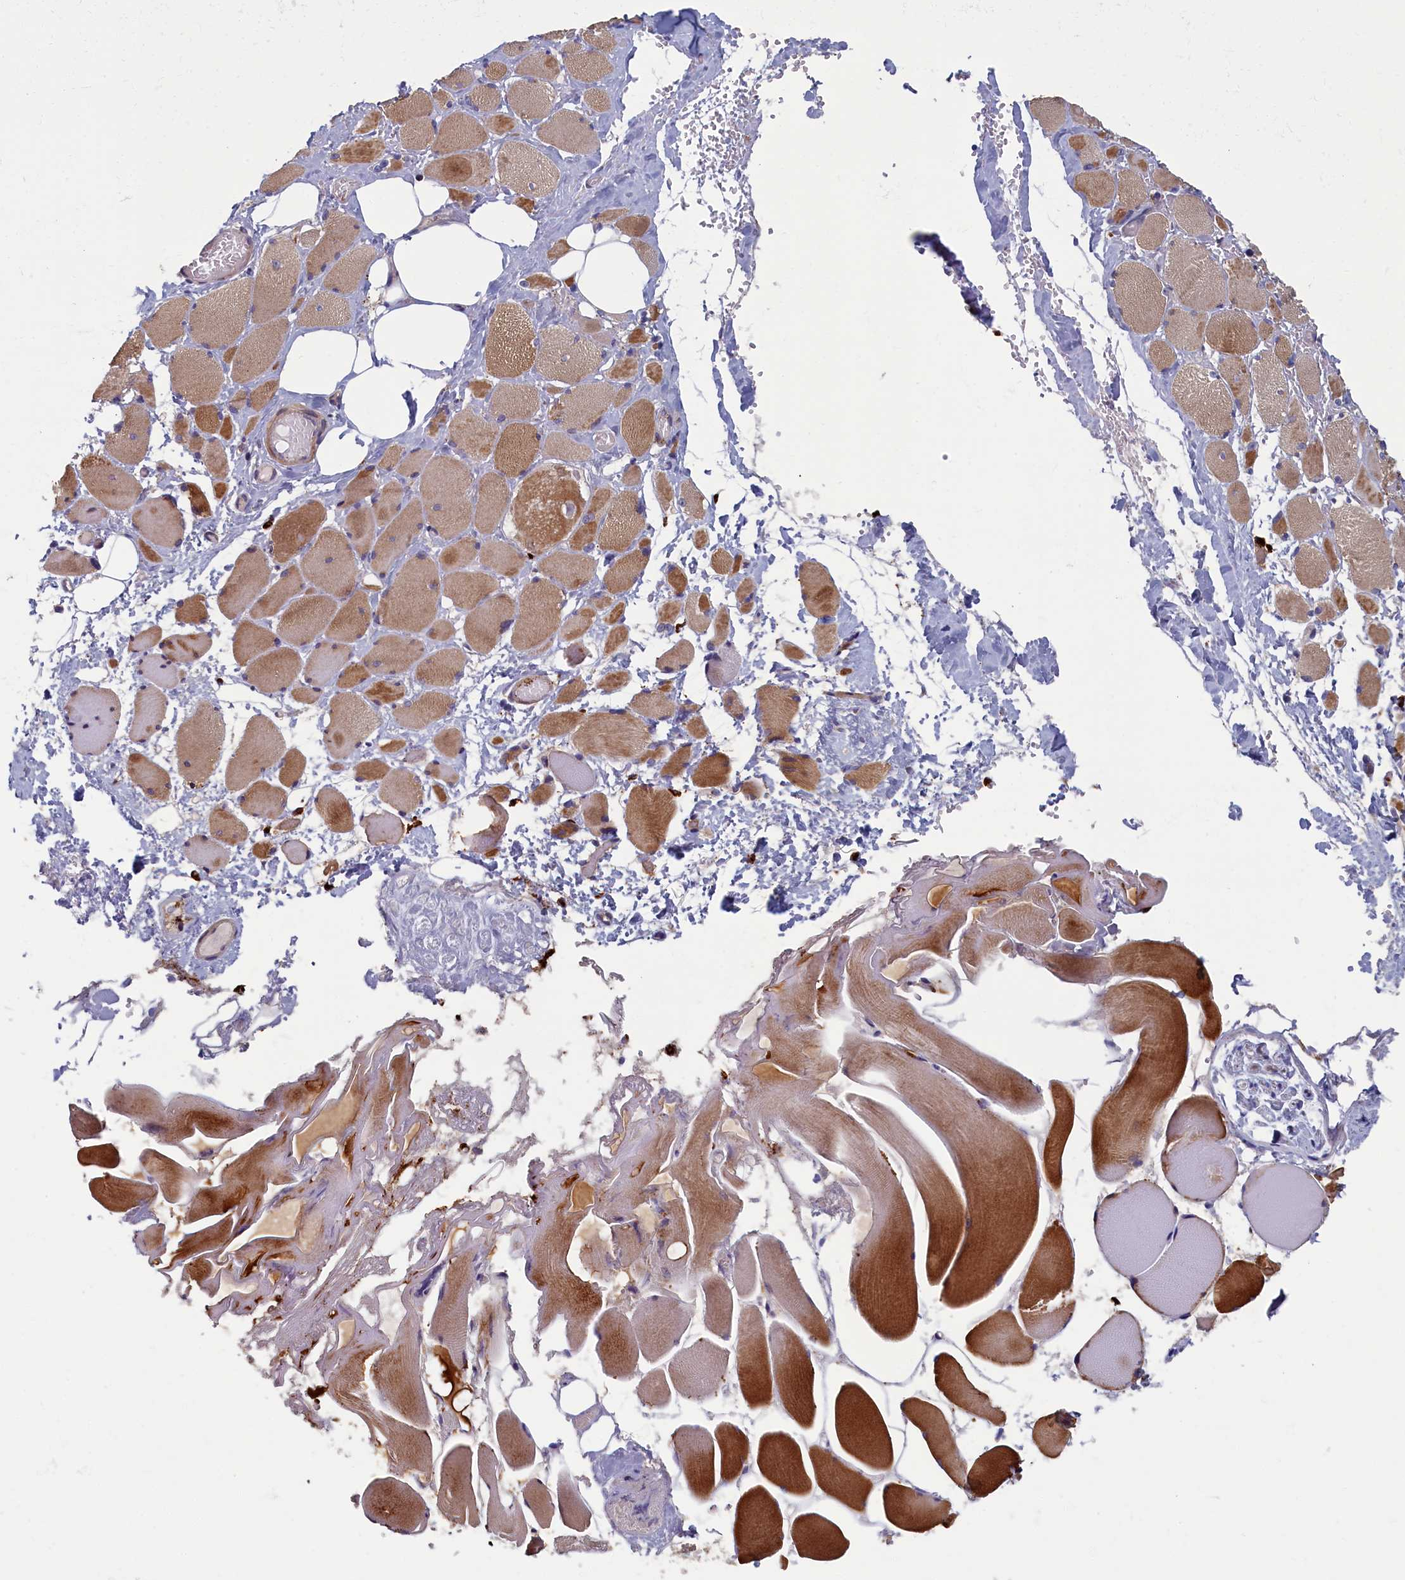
{"staining": {"intensity": "strong", "quantity": "25%-75%", "location": "cytoplasmic/membranous"}, "tissue": "skeletal muscle", "cell_type": "Myocytes", "image_type": "normal", "snomed": [{"axis": "morphology", "description": "Normal tissue, NOS"}, {"axis": "morphology", "description": "Basal cell carcinoma"}, {"axis": "topography", "description": "Skeletal muscle"}], "caption": "IHC image of unremarkable human skeletal muscle stained for a protein (brown), which exhibits high levels of strong cytoplasmic/membranous staining in about 25%-75% of myocytes.", "gene": "TNK2", "patient": {"sex": "female", "age": 64}}